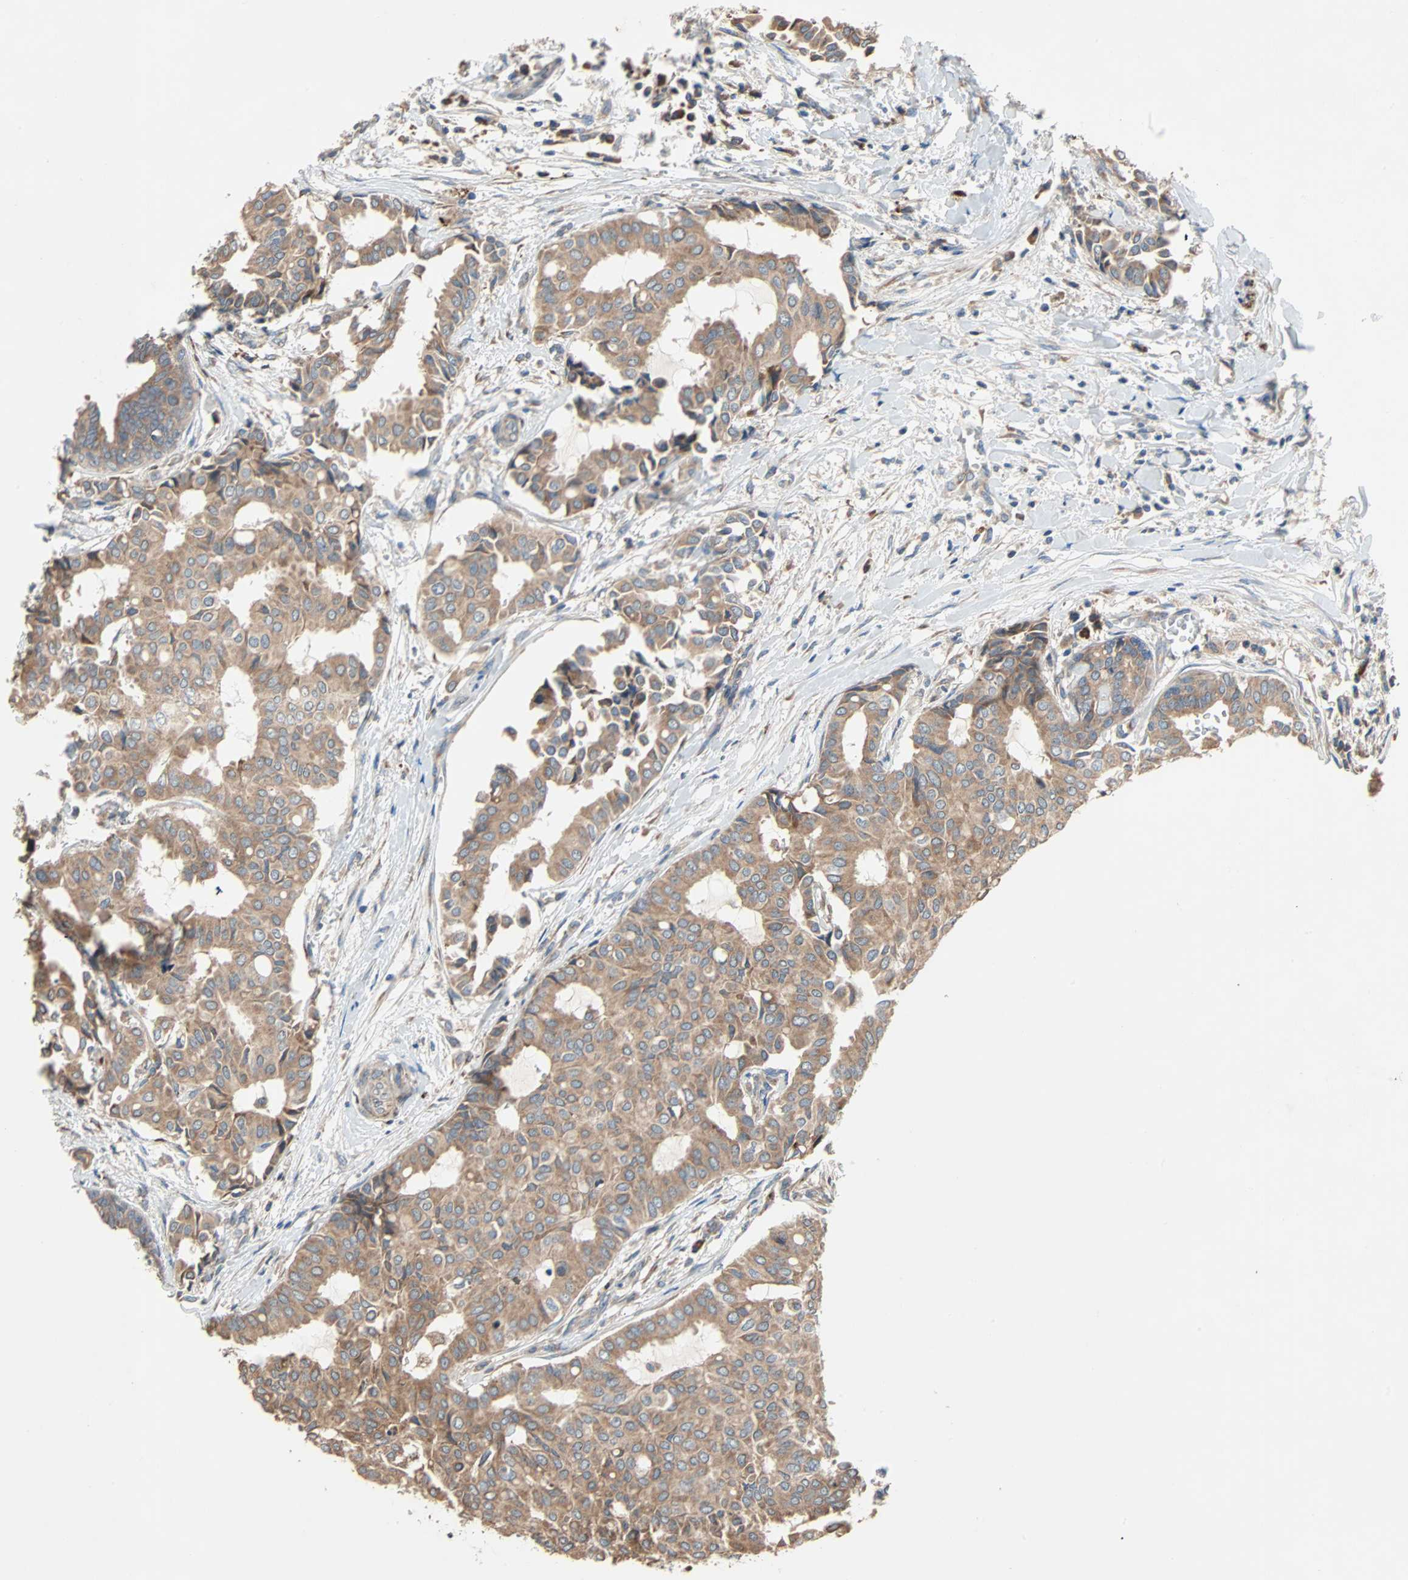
{"staining": {"intensity": "moderate", "quantity": ">75%", "location": "cytoplasmic/membranous"}, "tissue": "head and neck cancer", "cell_type": "Tumor cells", "image_type": "cancer", "snomed": [{"axis": "morphology", "description": "Adenocarcinoma, NOS"}, {"axis": "topography", "description": "Salivary gland"}, {"axis": "topography", "description": "Head-Neck"}], "caption": "Moderate cytoplasmic/membranous protein positivity is identified in approximately >75% of tumor cells in adenocarcinoma (head and neck).", "gene": "XYLT1", "patient": {"sex": "female", "age": 59}}